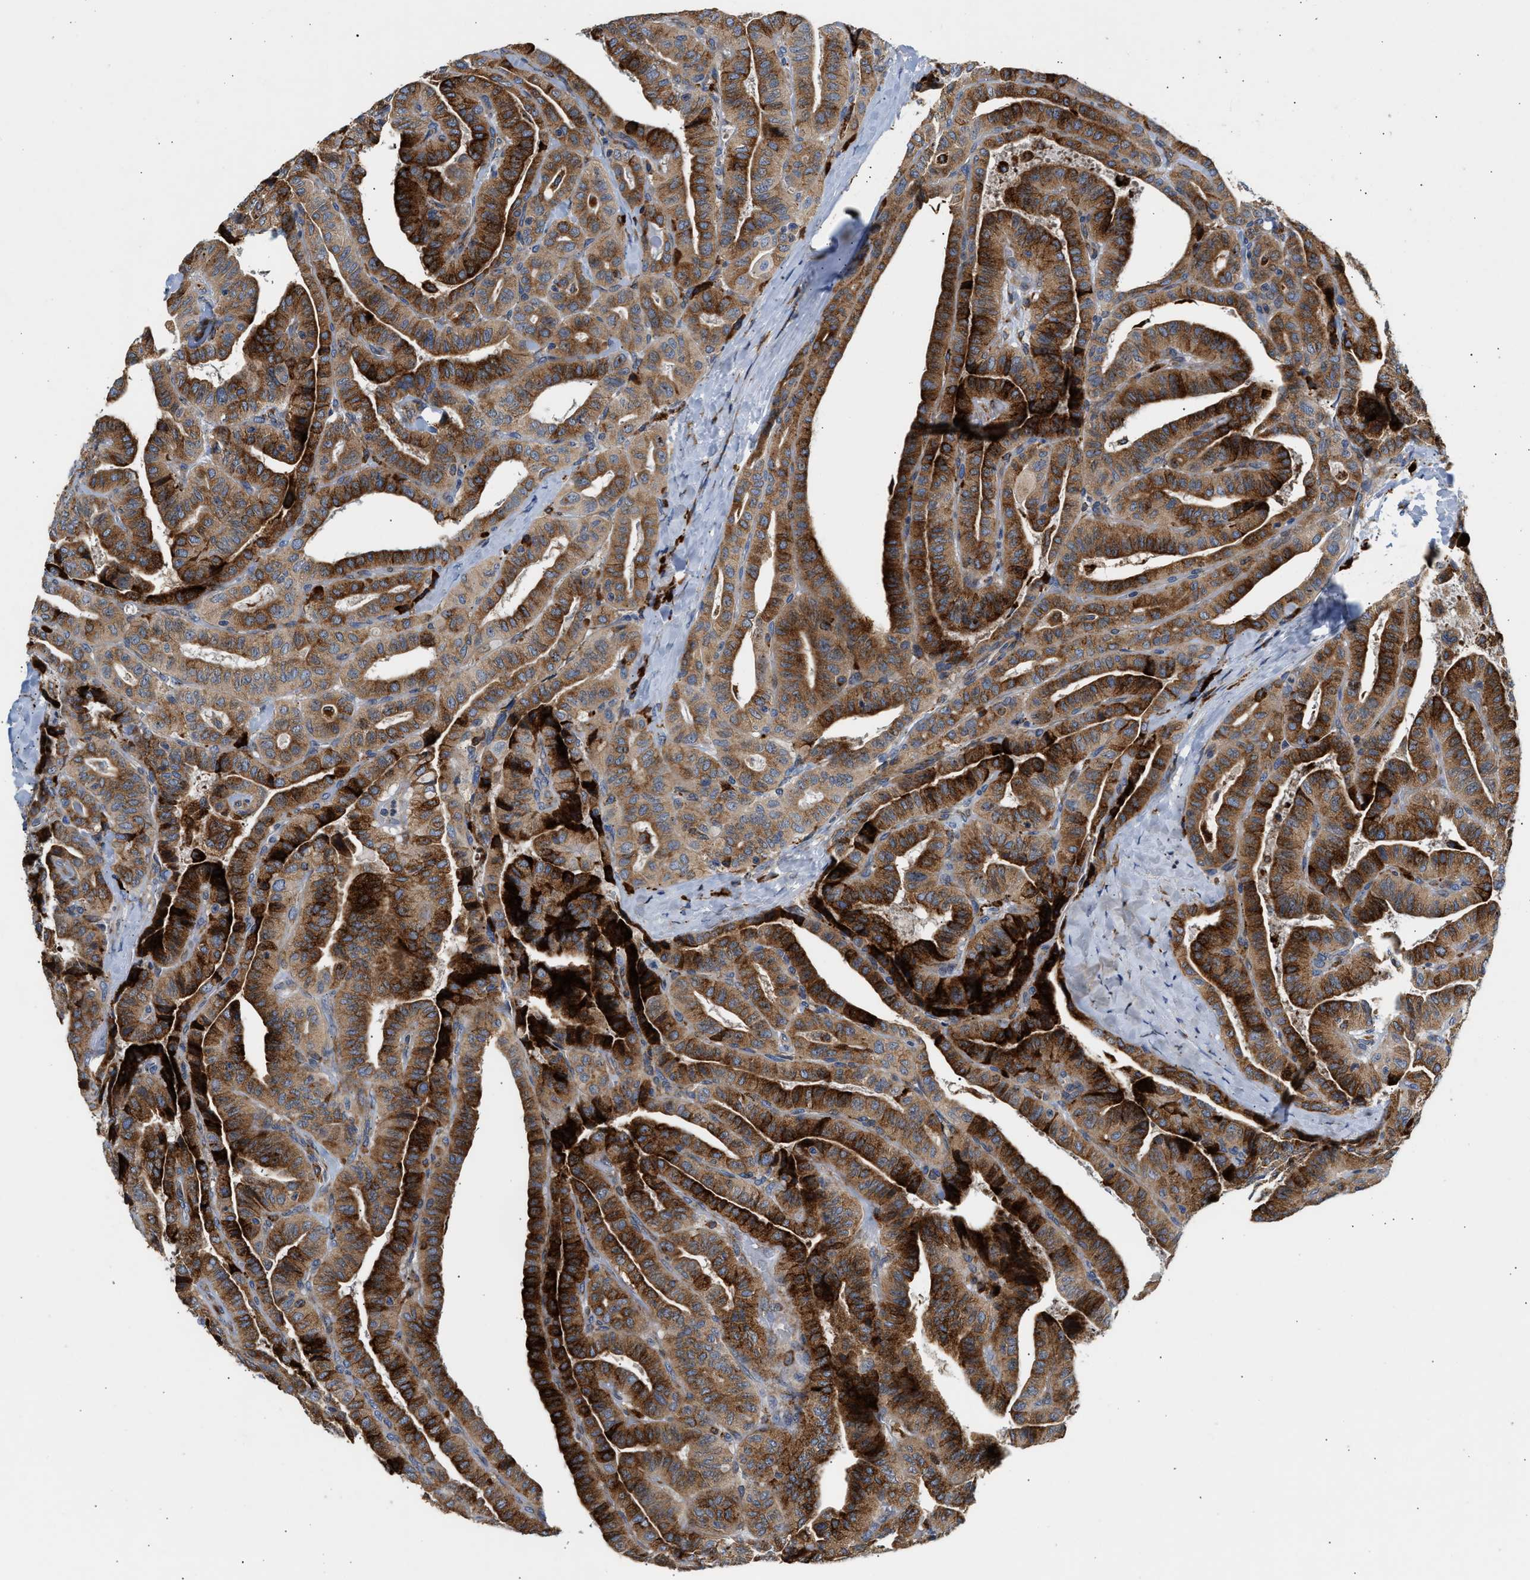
{"staining": {"intensity": "strong", "quantity": ">75%", "location": "cytoplasmic/membranous"}, "tissue": "thyroid cancer", "cell_type": "Tumor cells", "image_type": "cancer", "snomed": [{"axis": "morphology", "description": "Papillary adenocarcinoma, NOS"}, {"axis": "topography", "description": "Thyroid gland"}], "caption": "Protein staining of papillary adenocarcinoma (thyroid) tissue reveals strong cytoplasmic/membranous expression in approximately >75% of tumor cells.", "gene": "AMZ1", "patient": {"sex": "male", "age": 77}}